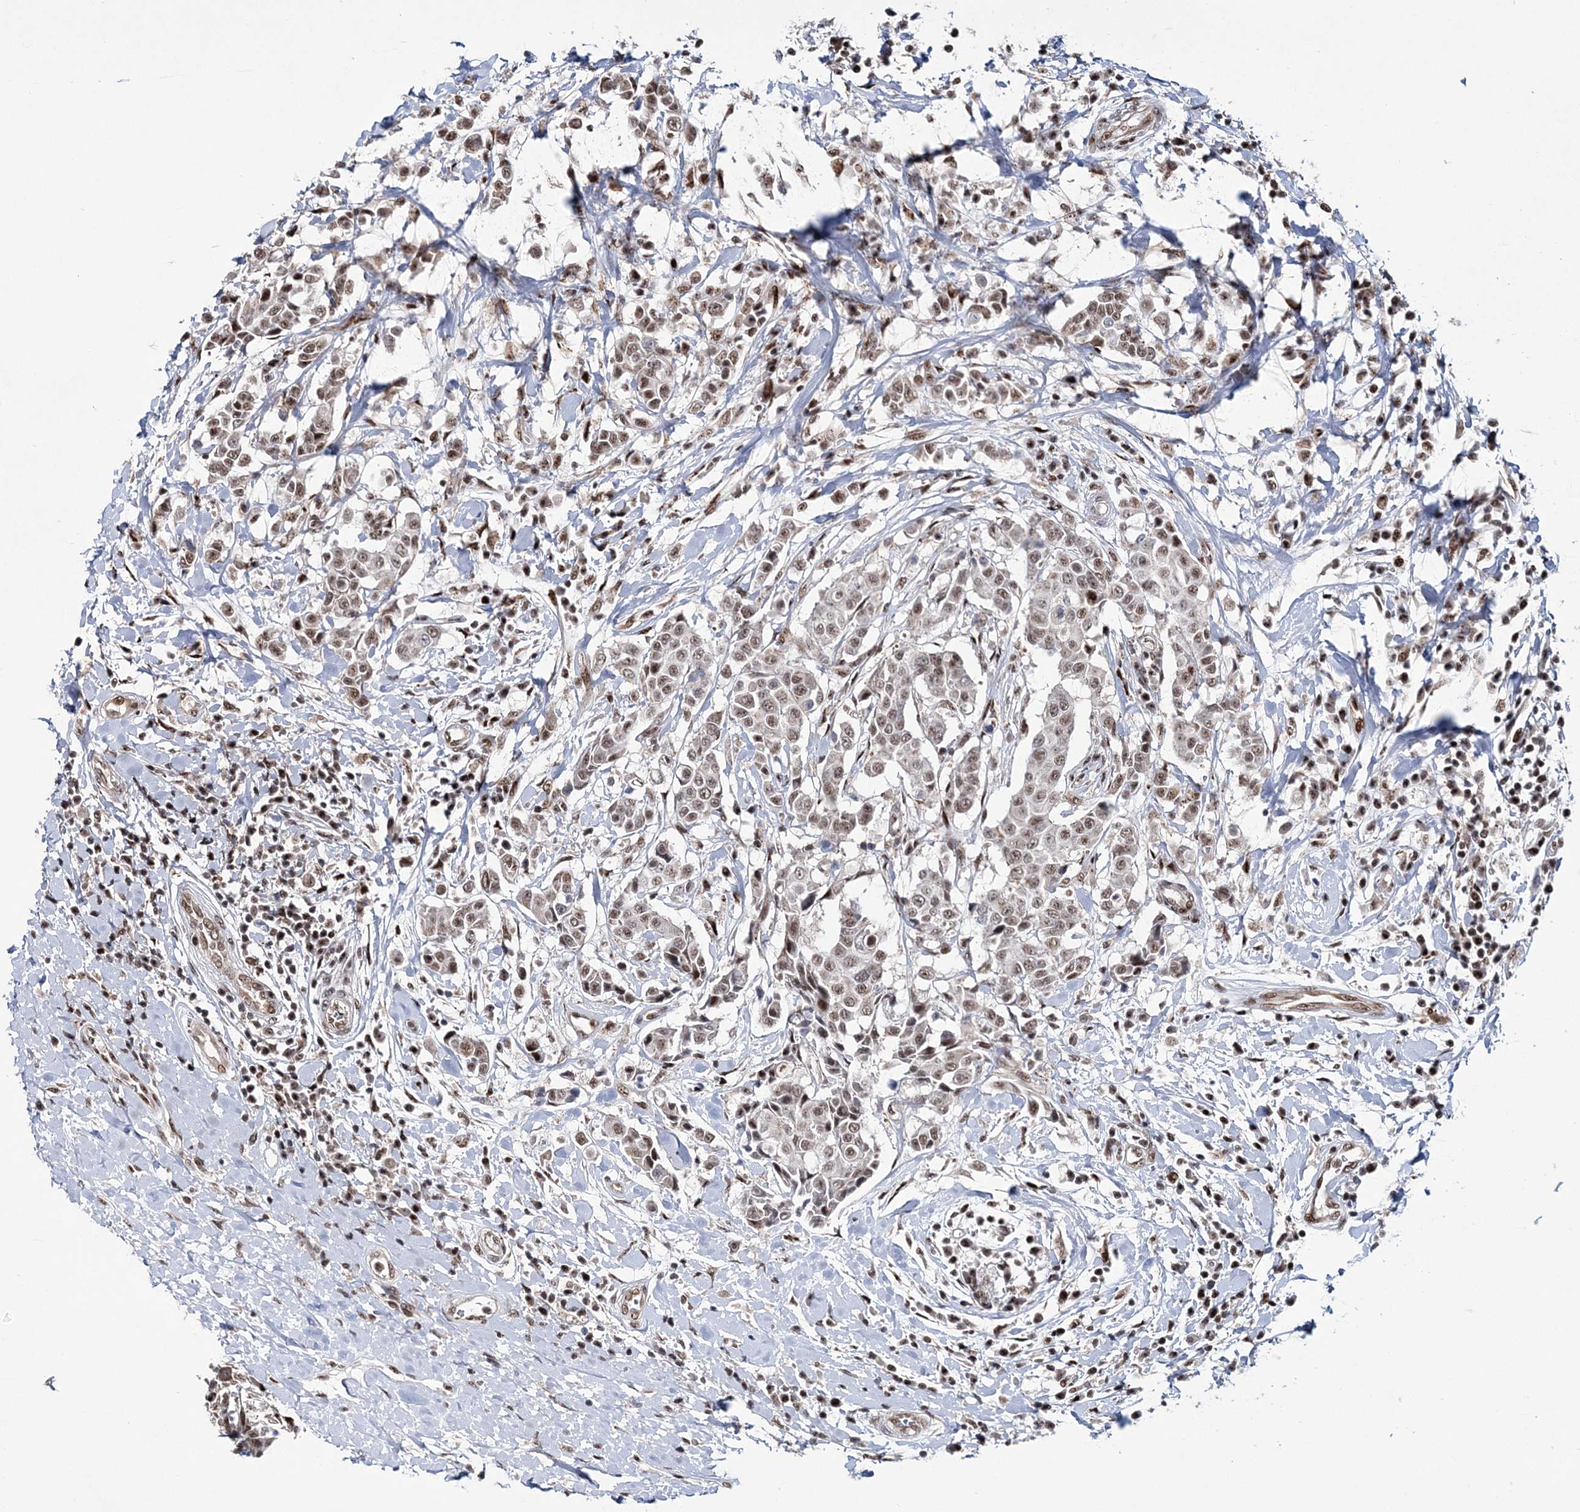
{"staining": {"intensity": "moderate", "quantity": ">75%", "location": "nuclear"}, "tissue": "breast cancer", "cell_type": "Tumor cells", "image_type": "cancer", "snomed": [{"axis": "morphology", "description": "Duct carcinoma"}, {"axis": "topography", "description": "Breast"}], "caption": "Immunohistochemistry (DAB) staining of infiltrating ductal carcinoma (breast) displays moderate nuclear protein positivity in approximately >75% of tumor cells.", "gene": "TATDN2", "patient": {"sex": "female", "age": 27}}